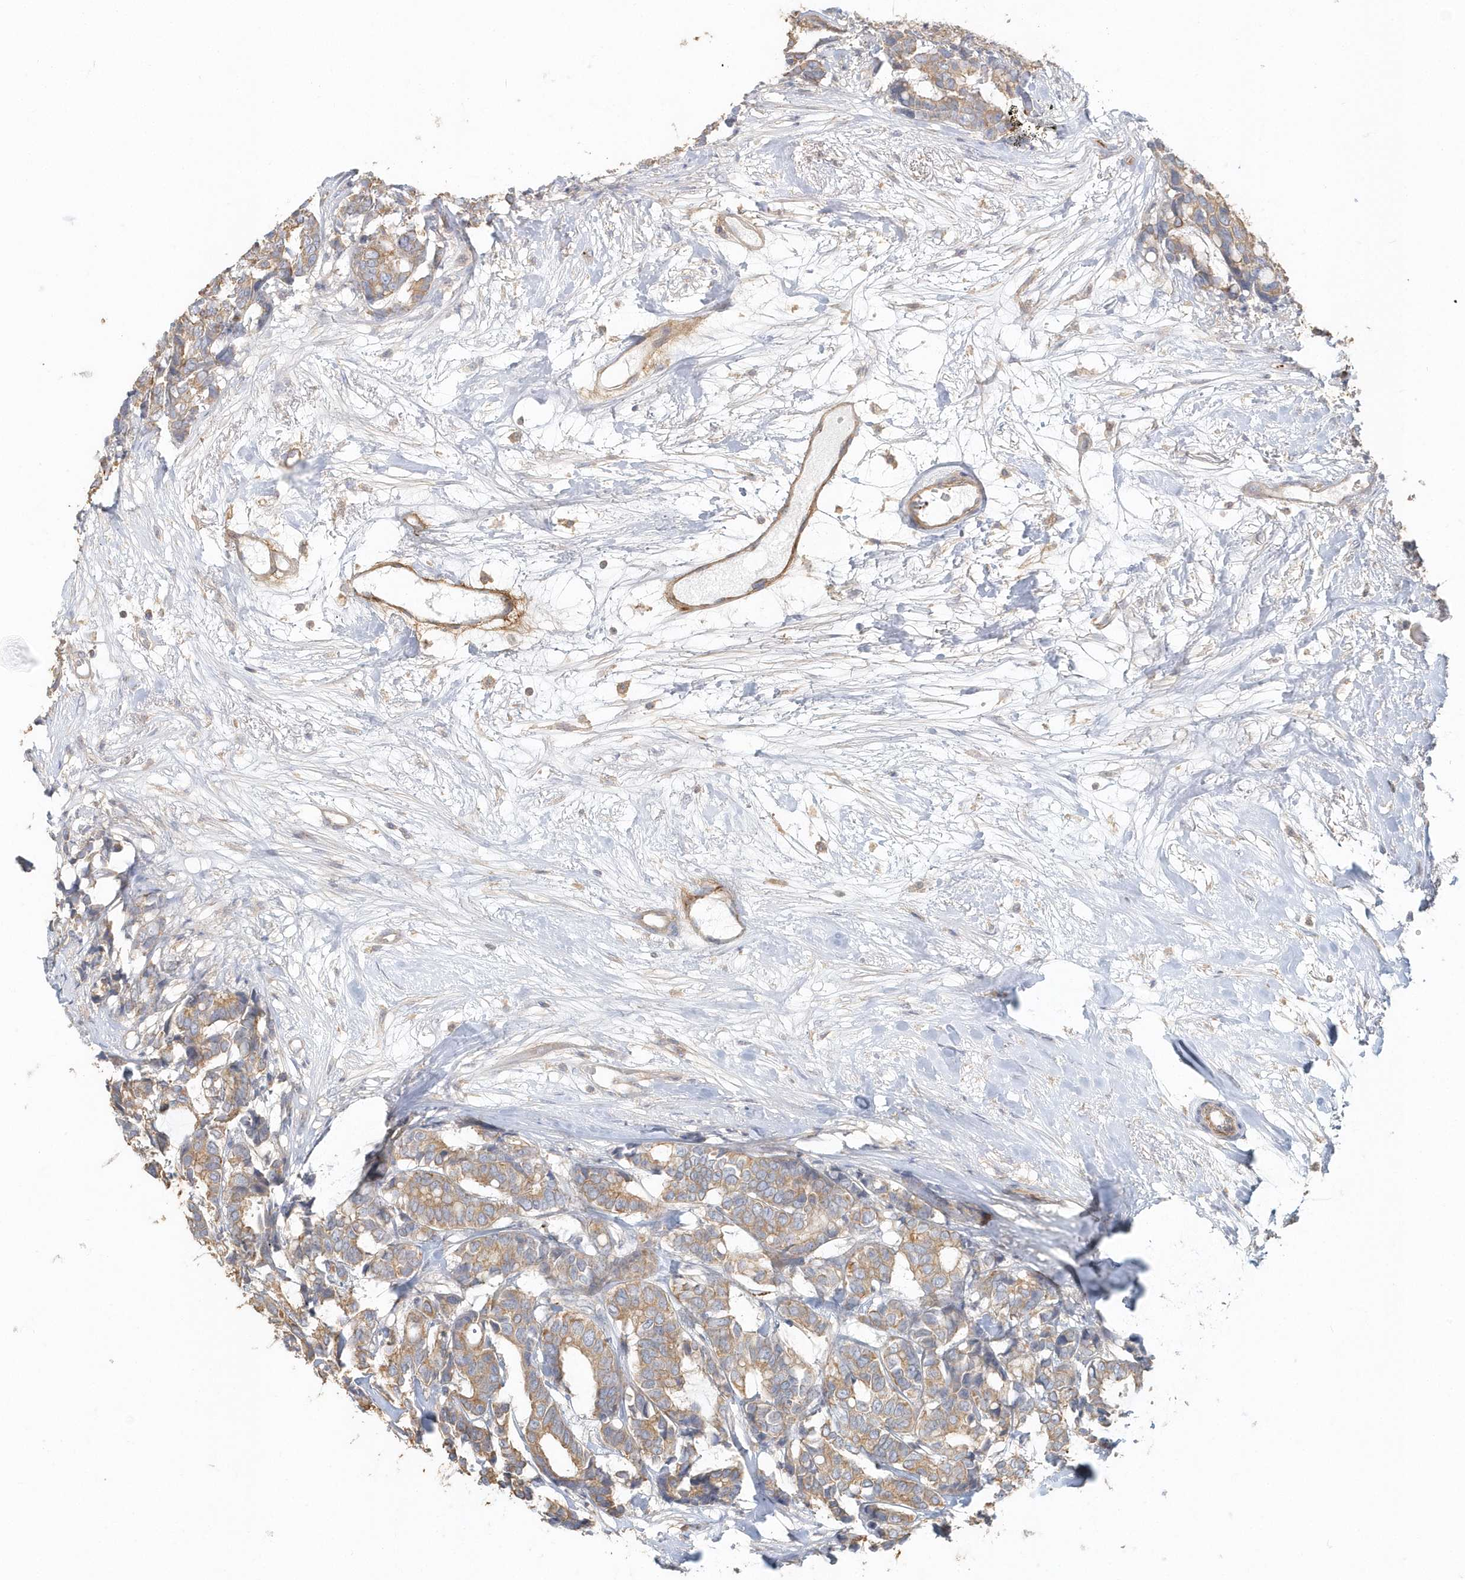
{"staining": {"intensity": "moderate", "quantity": ">75%", "location": "cytoplasmic/membranous"}, "tissue": "breast cancer", "cell_type": "Tumor cells", "image_type": "cancer", "snomed": [{"axis": "morphology", "description": "Duct carcinoma"}, {"axis": "topography", "description": "Breast"}], "caption": "About >75% of tumor cells in infiltrating ductal carcinoma (breast) show moderate cytoplasmic/membranous protein expression as visualized by brown immunohistochemical staining.", "gene": "MMRN1", "patient": {"sex": "female", "age": 87}}